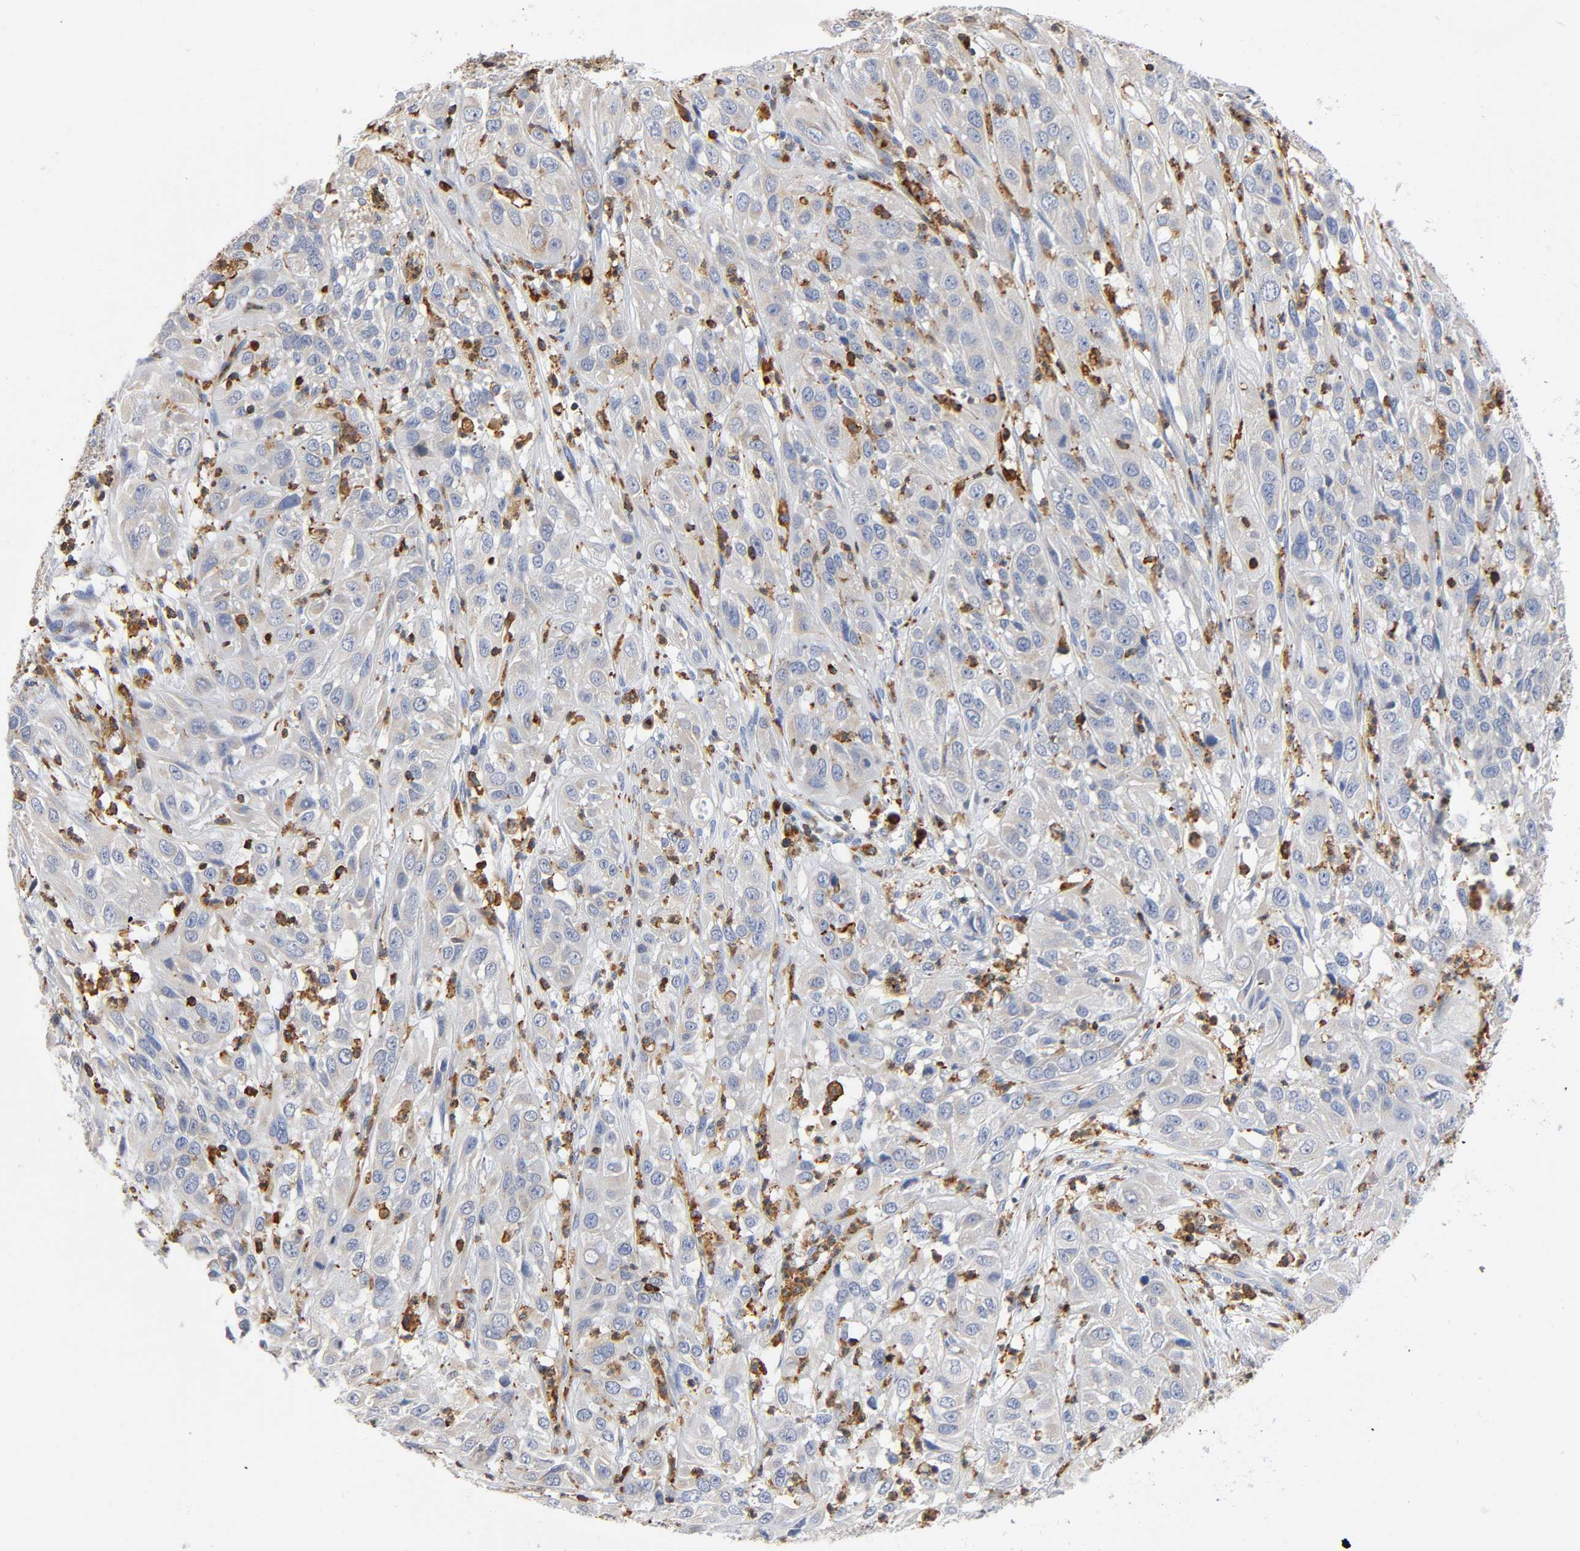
{"staining": {"intensity": "weak", "quantity": "25%-75%", "location": "cytoplasmic/membranous"}, "tissue": "cervical cancer", "cell_type": "Tumor cells", "image_type": "cancer", "snomed": [{"axis": "morphology", "description": "Squamous cell carcinoma, NOS"}, {"axis": "topography", "description": "Cervix"}], "caption": "Tumor cells show low levels of weak cytoplasmic/membranous expression in approximately 25%-75% of cells in human squamous cell carcinoma (cervical).", "gene": "CAPN10", "patient": {"sex": "female", "age": 32}}